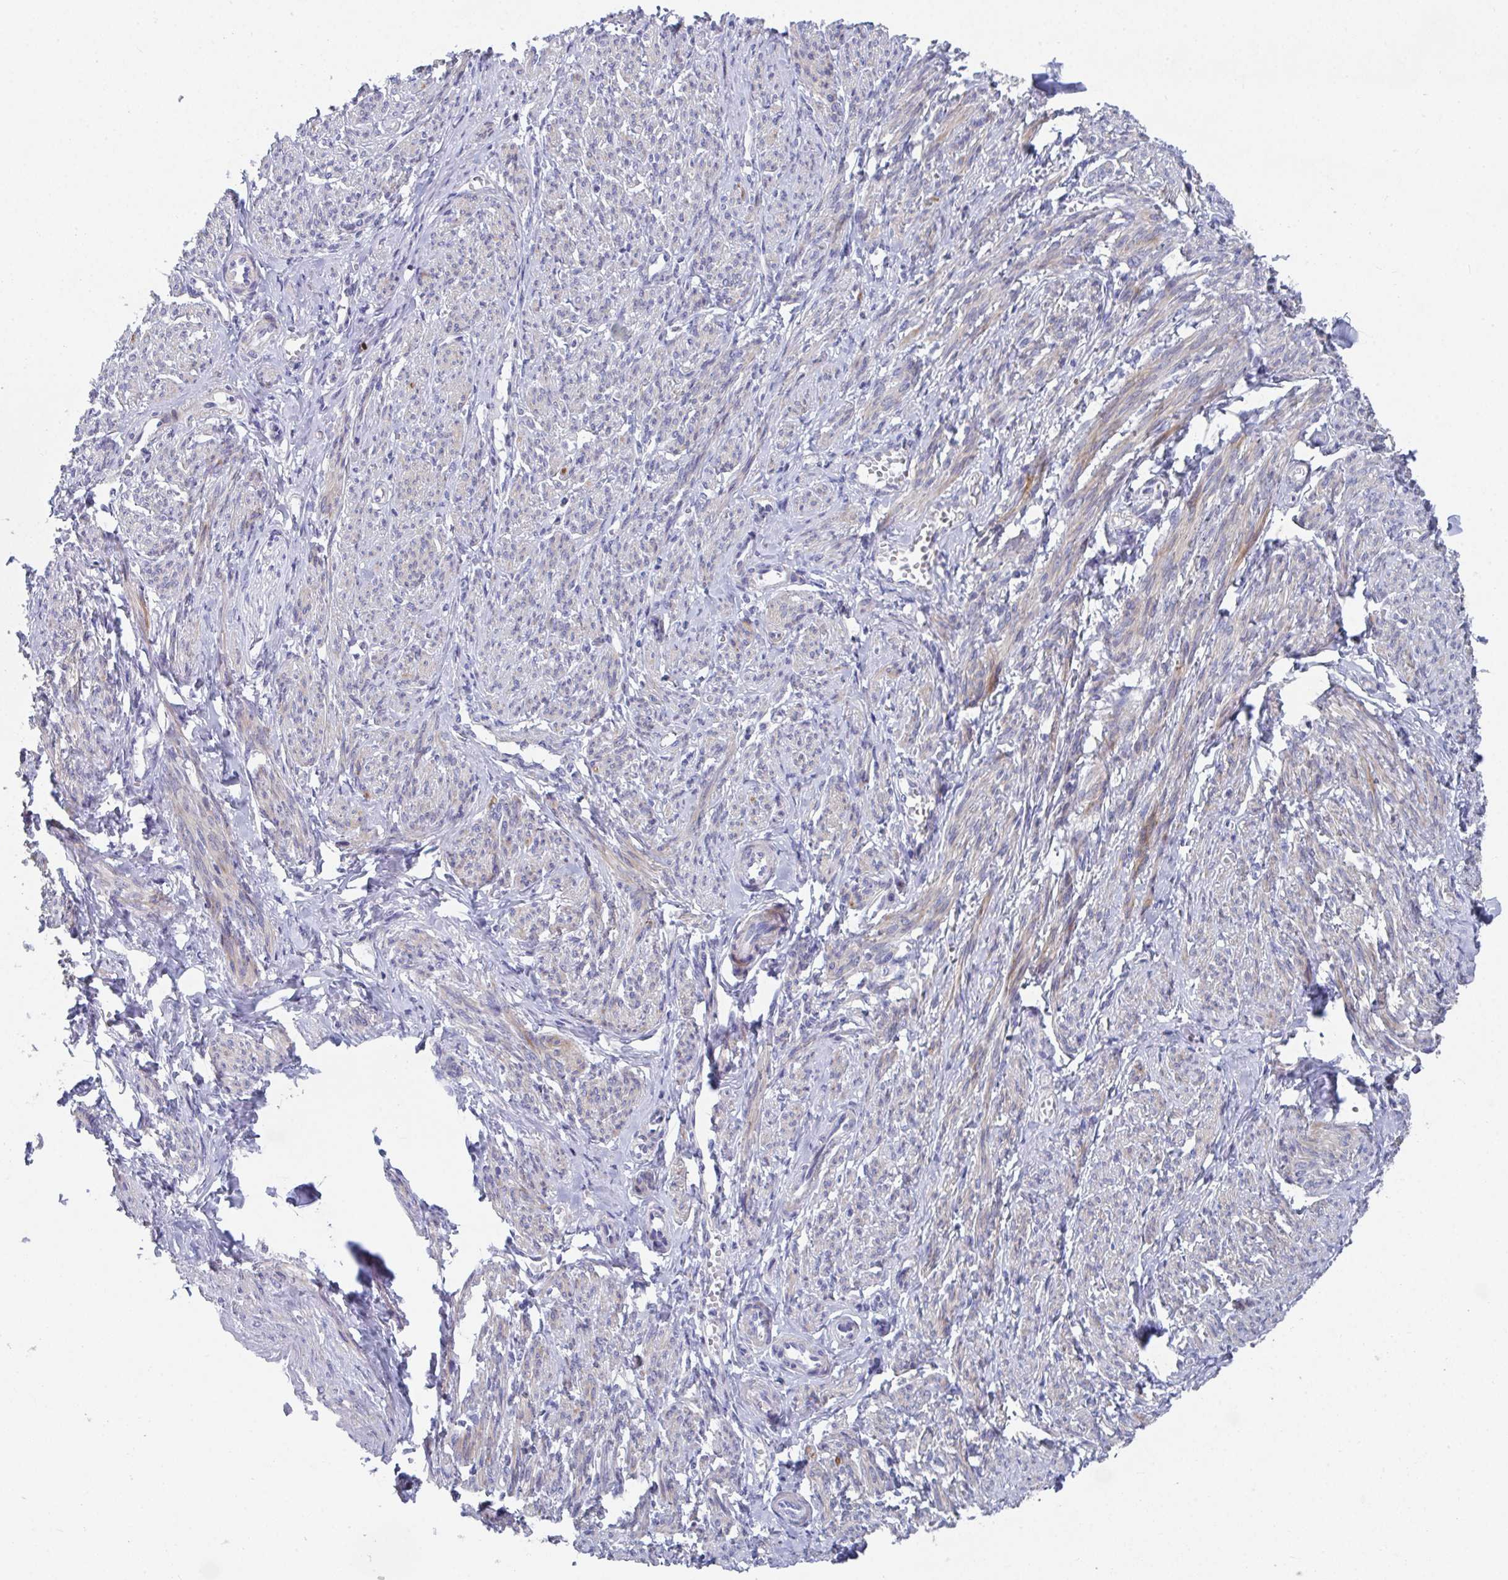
{"staining": {"intensity": "moderate", "quantity": "25%-75%", "location": "cytoplasmic/membranous"}, "tissue": "smooth muscle", "cell_type": "Smooth muscle cells", "image_type": "normal", "snomed": [{"axis": "morphology", "description": "Normal tissue, NOS"}, {"axis": "topography", "description": "Smooth muscle"}], "caption": "A medium amount of moderate cytoplasmic/membranous staining is present in approximately 25%-75% of smooth muscle cells in normal smooth muscle.", "gene": "ATP5F1C", "patient": {"sex": "female", "age": 65}}